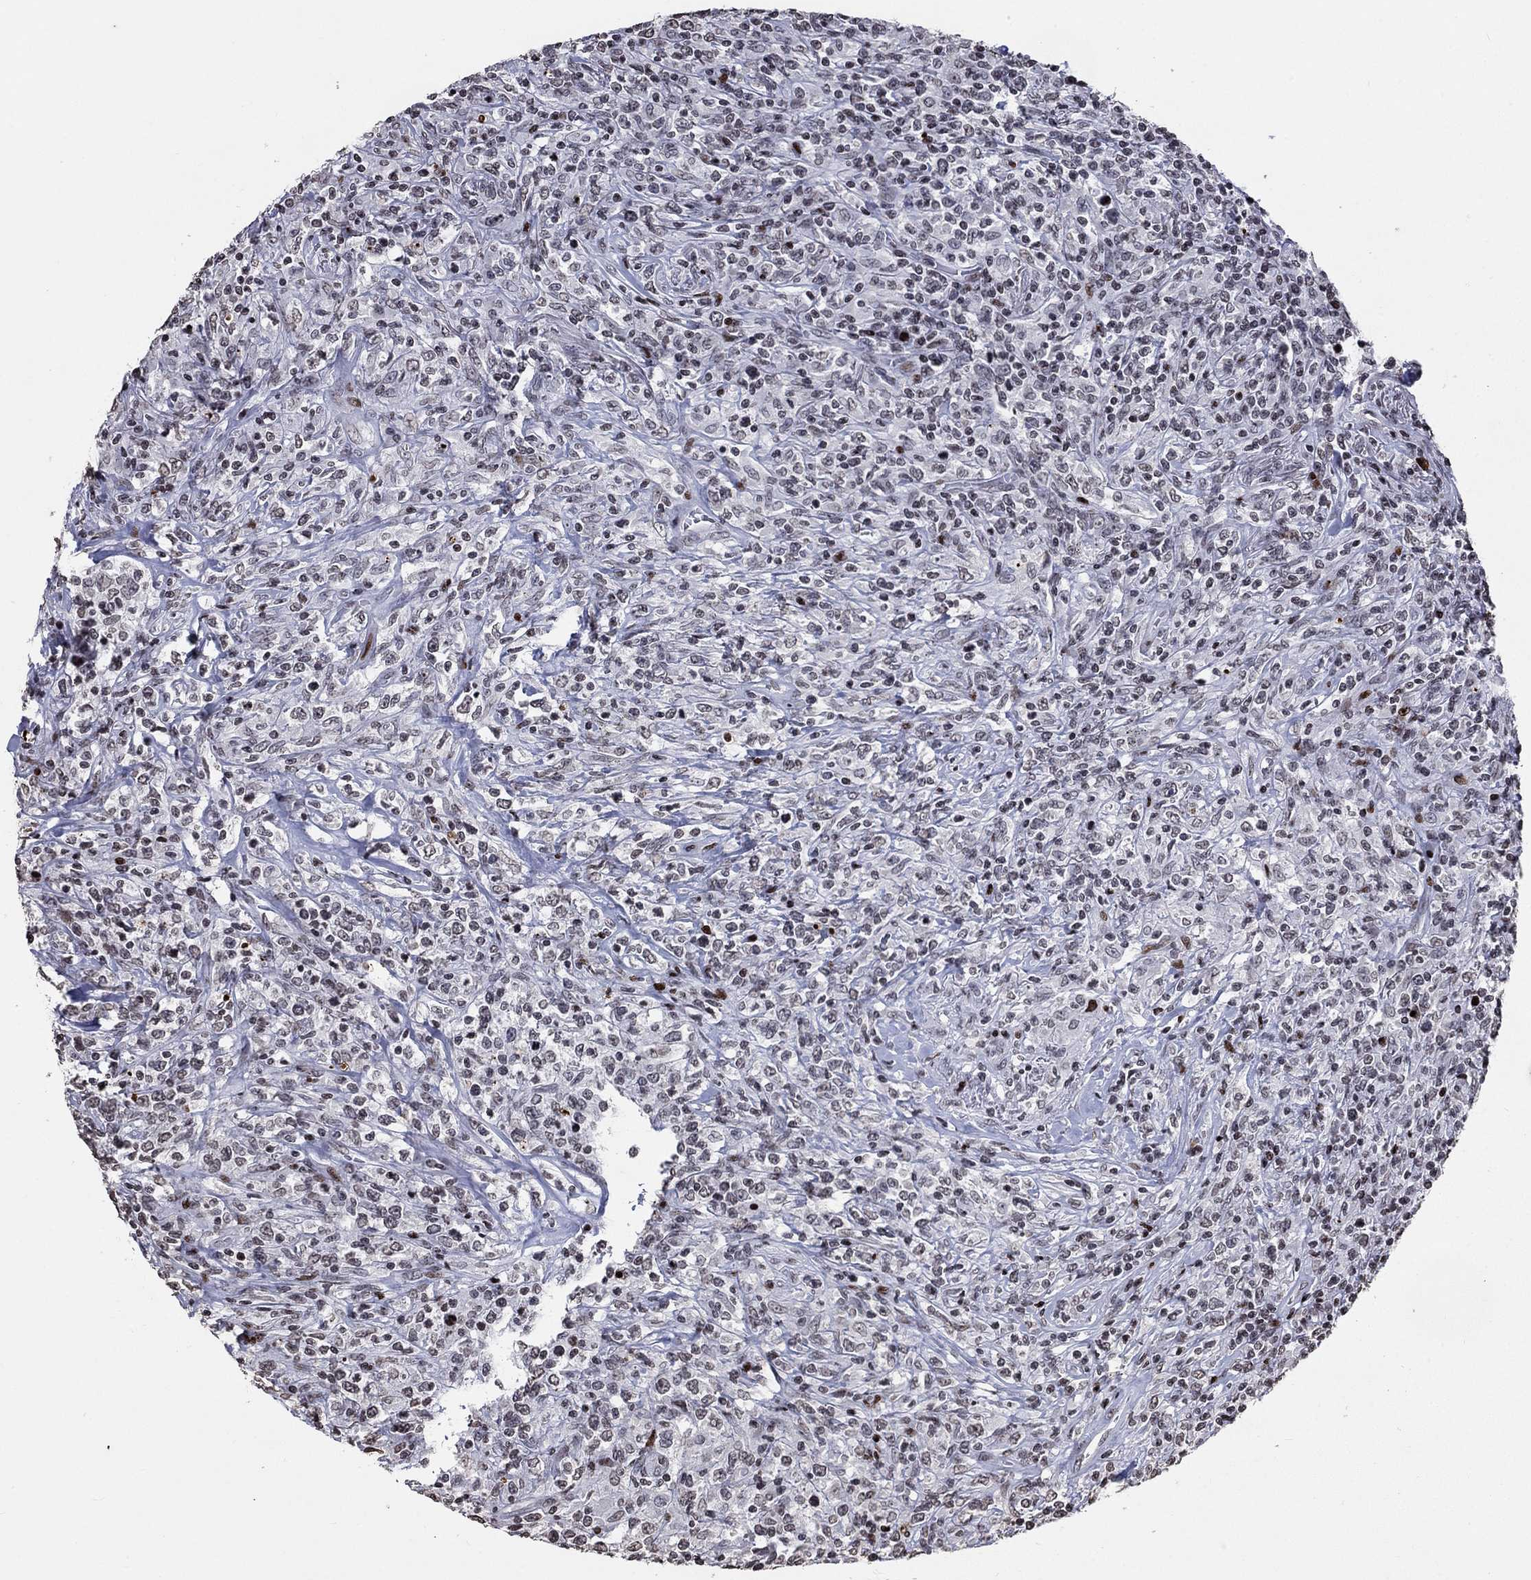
{"staining": {"intensity": "negative", "quantity": "none", "location": "none"}, "tissue": "lymphoma", "cell_type": "Tumor cells", "image_type": "cancer", "snomed": [{"axis": "morphology", "description": "Malignant lymphoma, non-Hodgkin's type, High grade"}, {"axis": "topography", "description": "Lung"}], "caption": "A histopathology image of human lymphoma is negative for staining in tumor cells.", "gene": "SRSF3", "patient": {"sex": "male", "age": 79}}